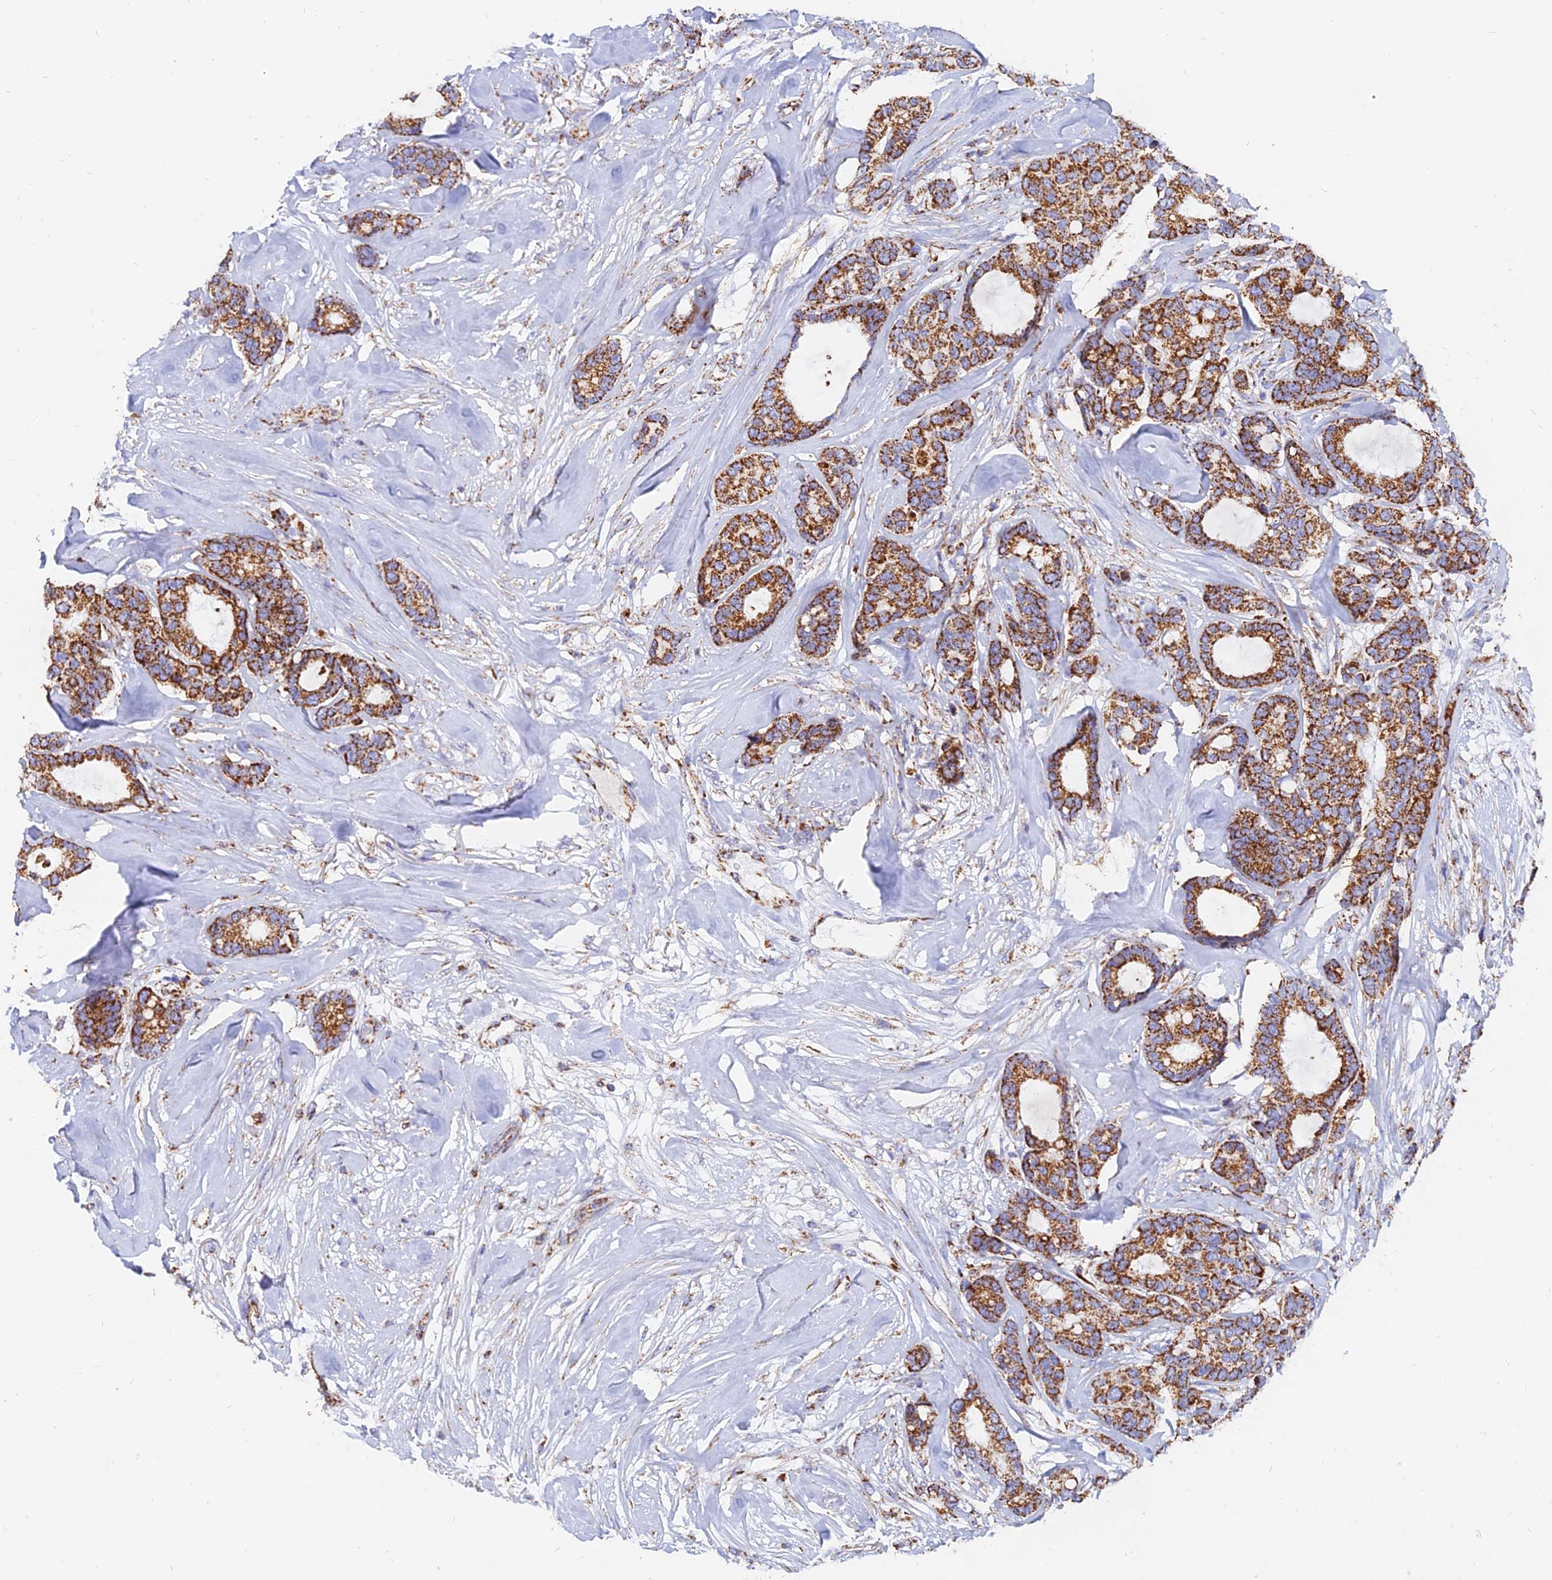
{"staining": {"intensity": "strong", "quantity": ">75%", "location": "cytoplasmic/membranous"}, "tissue": "breast cancer", "cell_type": "Tumor cells", "image_type": "cancer", "snomed": [{"axis": "morphology", "description": "Duct carcinoma"}, {"axis": "topography", "description": "Breast"}], "caption": "Immunohistochemical staining of breast invasive ductal carcinoma displays strong cytoplasmic/membranous protein positivity in about >75% of tumor cells. (DAB IHC with brightfield microscopy, high magnification).", "gene": "NDUFB6", "patient": {"sex": "female", "age": 87}}